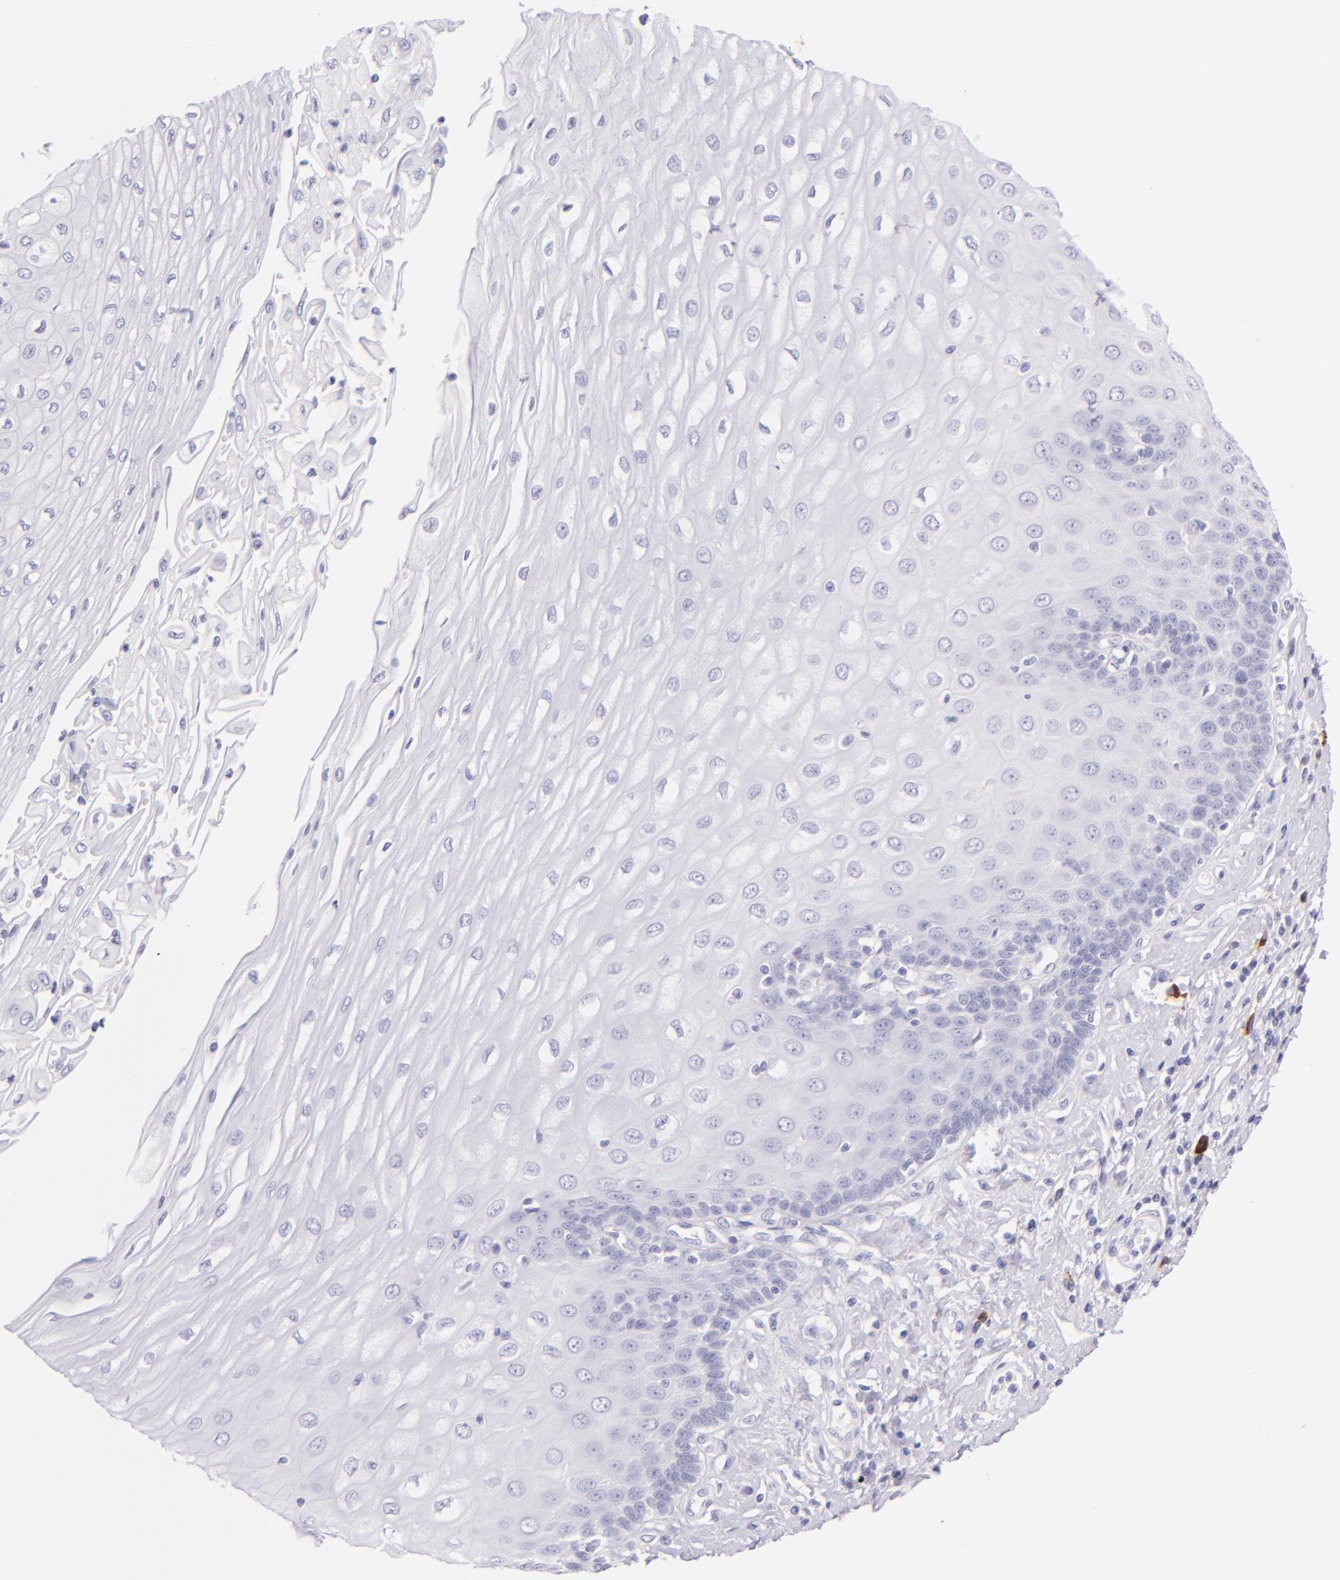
{"staining": {"intensity": "negative", "quantity": "none", "location": "none"}, "tissue": "esophagus", "cell_type": "Squamous epithelial cells", "image_type": "normal", "snomed": [{"axis": "morphology", "description": "Normal tissue, NOS"}, {"axis": "topography", "description": "Esophagus"}], "caption": "Immunohistochemical staining of benign esophagus displays no significant staining in squamous epithelial cells.", "gene": "SDC1", "patient": {"sex": "male", "age": 62}}